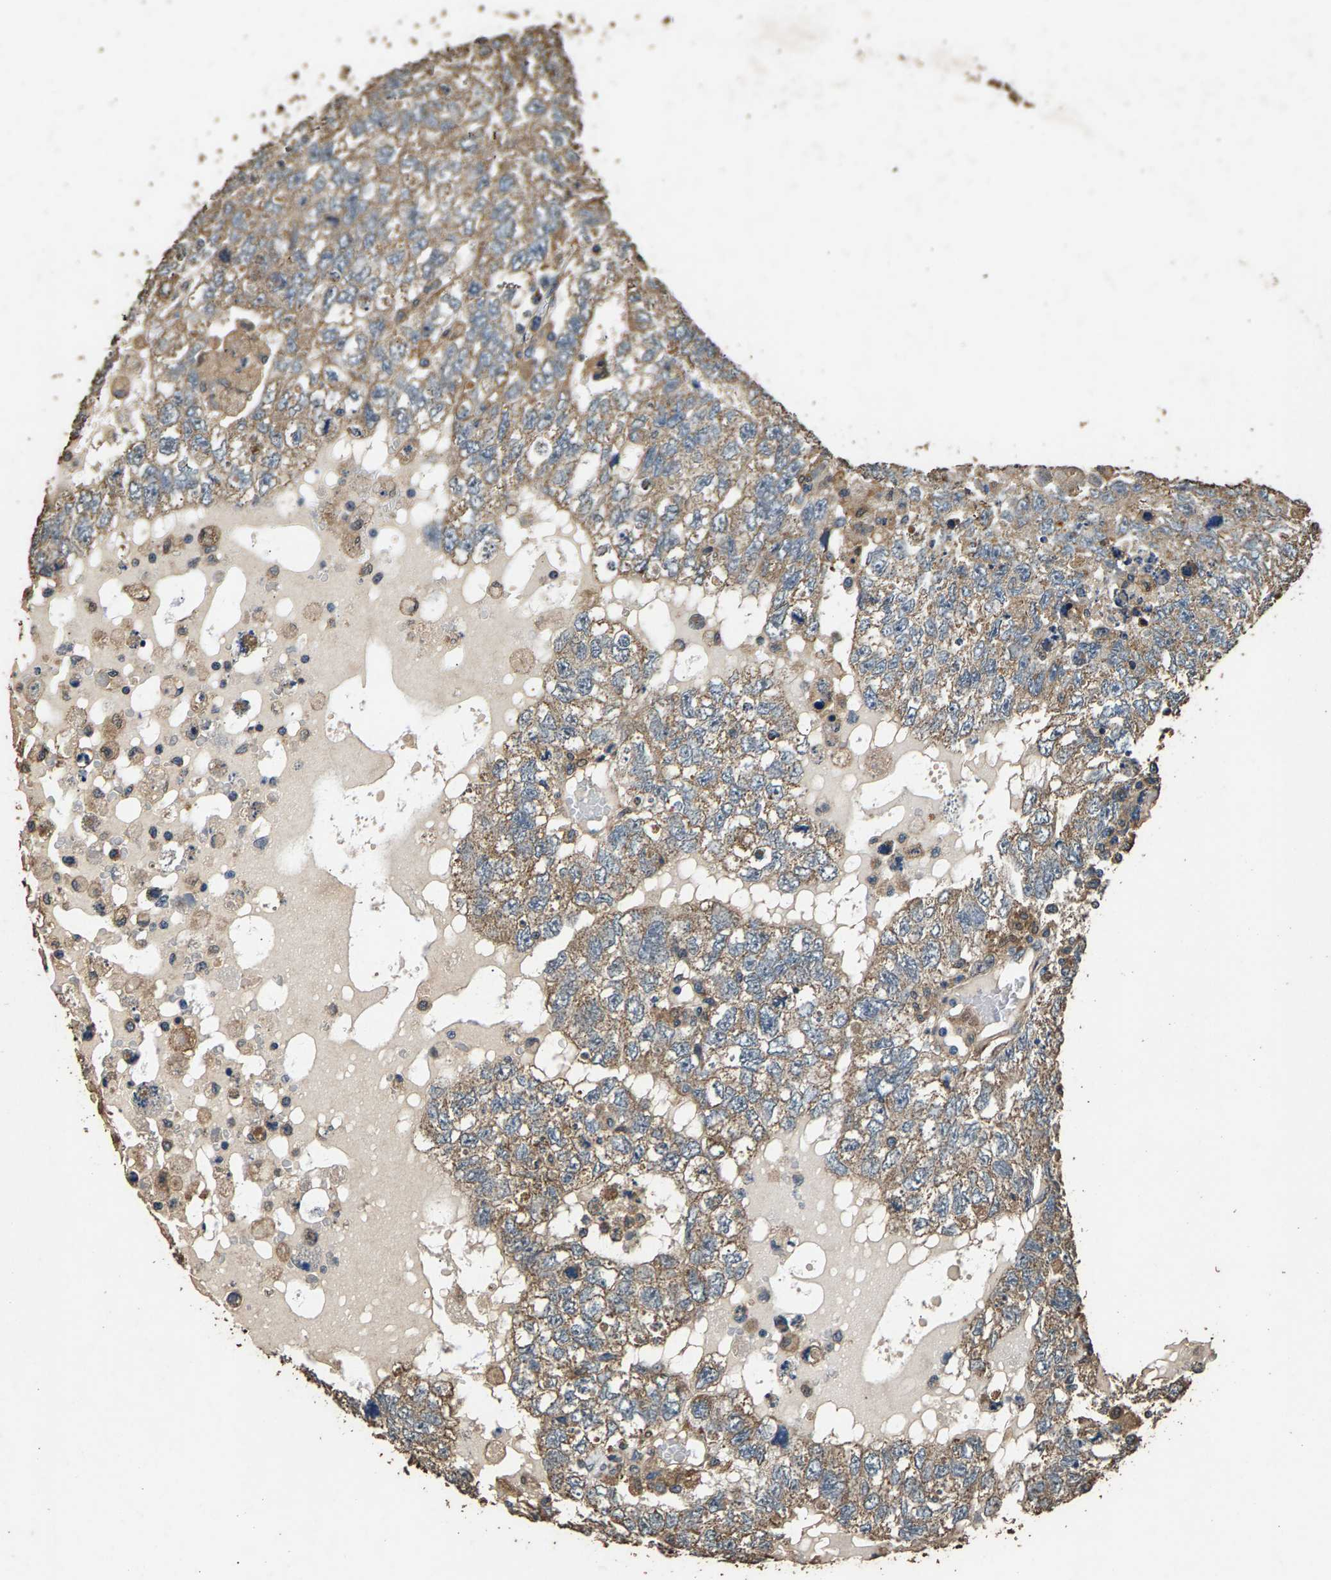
{"staining": {"intensity": "weak", "quantity": ">75%", "location": "cytoplasmic/membranous"}, "tissue": "testis cancer", "cell_type": "Tumor cells", "image_type": "cancer", "snomed": [{"axis": "morphology", "description": "Carcinoma, Embryonal, NOS"}, {"axis": "topography", "description": "Testis"}], "caption": "Testis cancer stained with a brown dye reveals weak cytoplasmic/membranous positive staining in approximately >75% of tumor cells.", "gene": "MRPL27", "patient": {"sex": "male", "age": 36}}